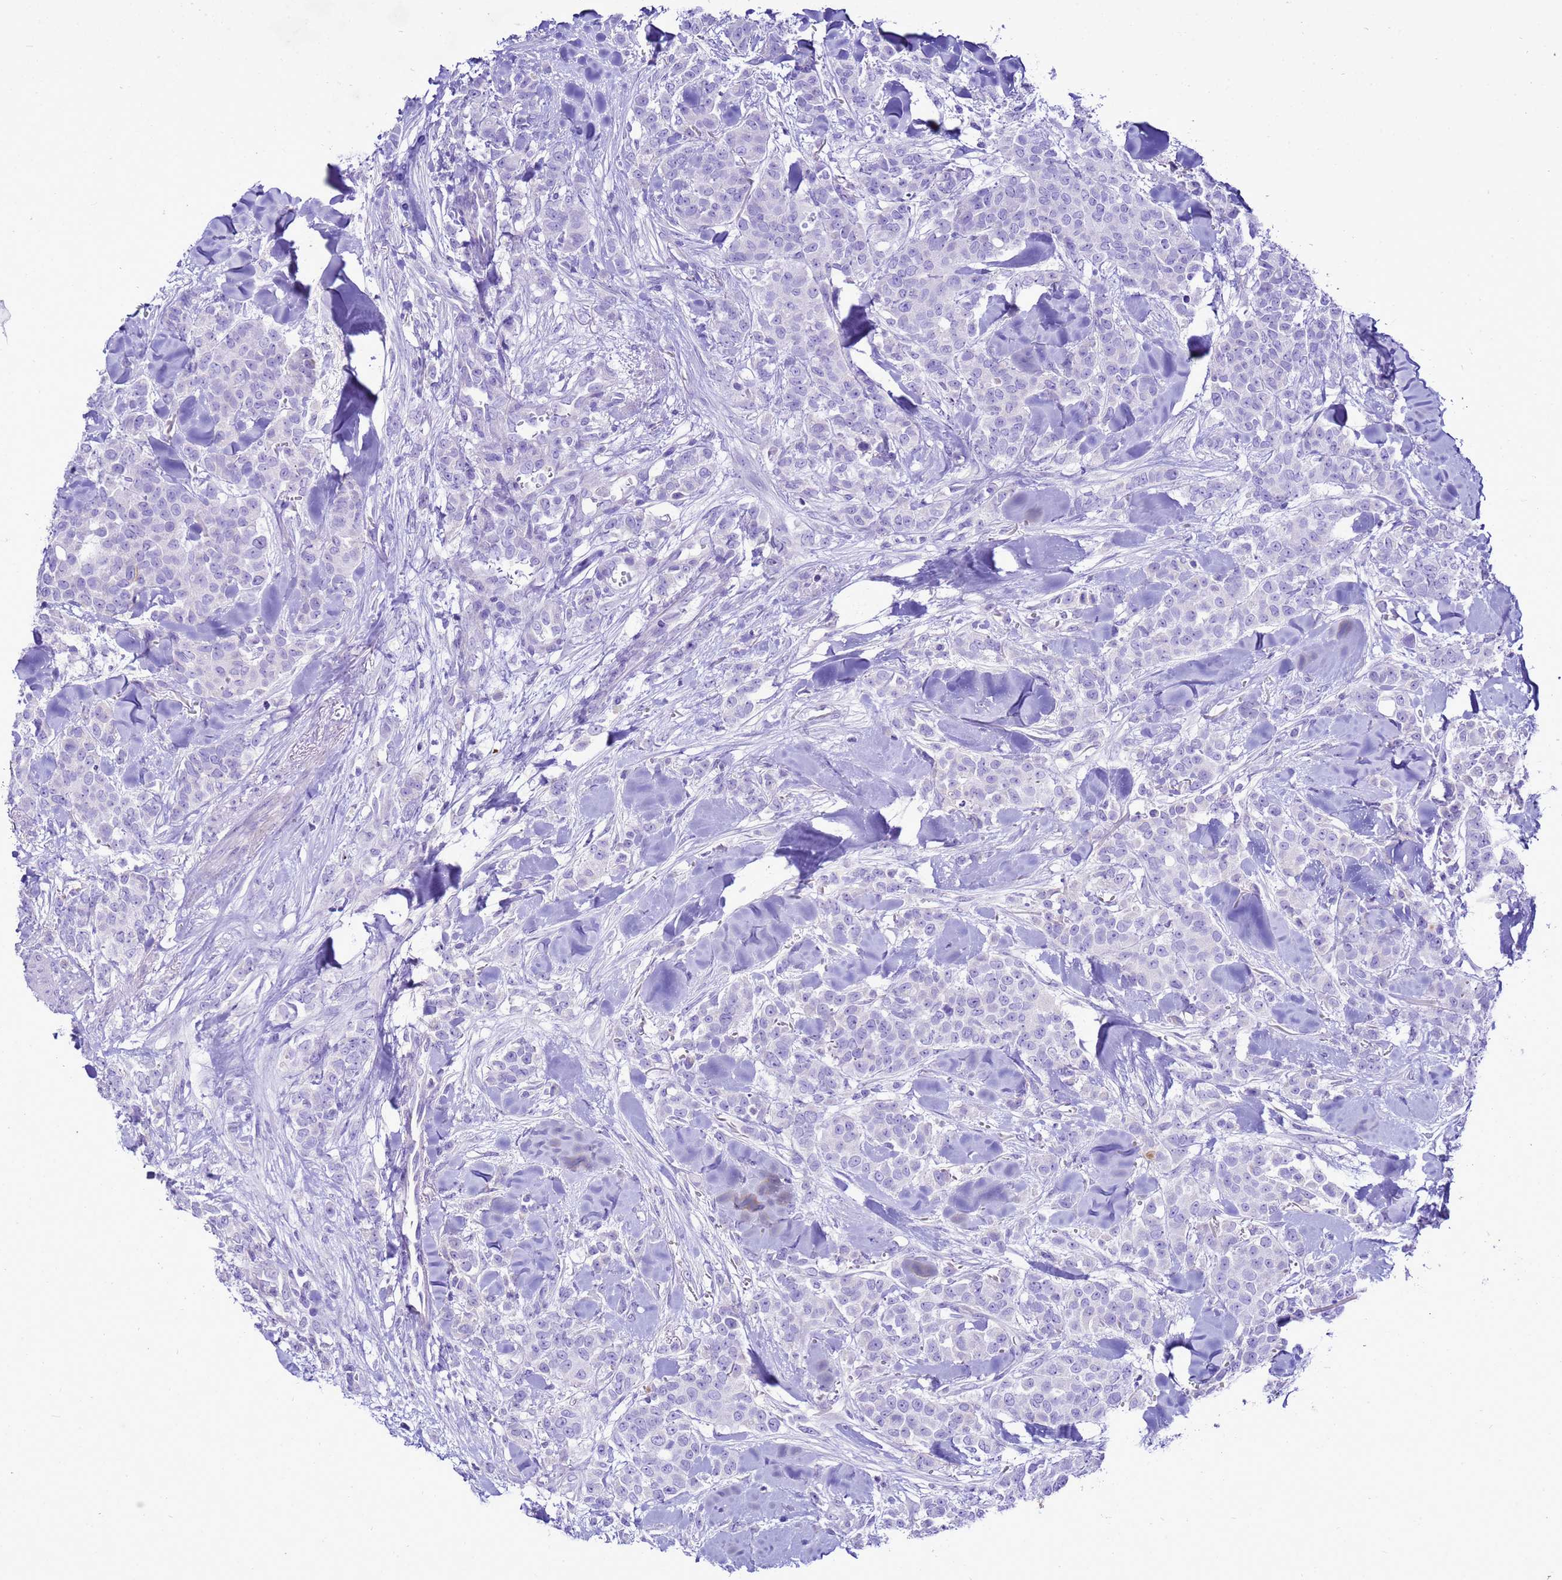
{"staining": {"intensity": "negative", "quantity": "none", "location": "none"}, "tissue": "breast cancer", "cell_type": "Tumor cells", "image_type": "cancer", "snomed": [{"axis": "morphology", "description": "Lobular carcinoma"}, {"axis": "topography", "description": "Breast"}], "caption": "Breast cancer (lobular carcinoma) stained for a protein using IHC shows no staining tumor cells.", "gene": "BEST2", "patient": {"sex": "female", "age": 91}}